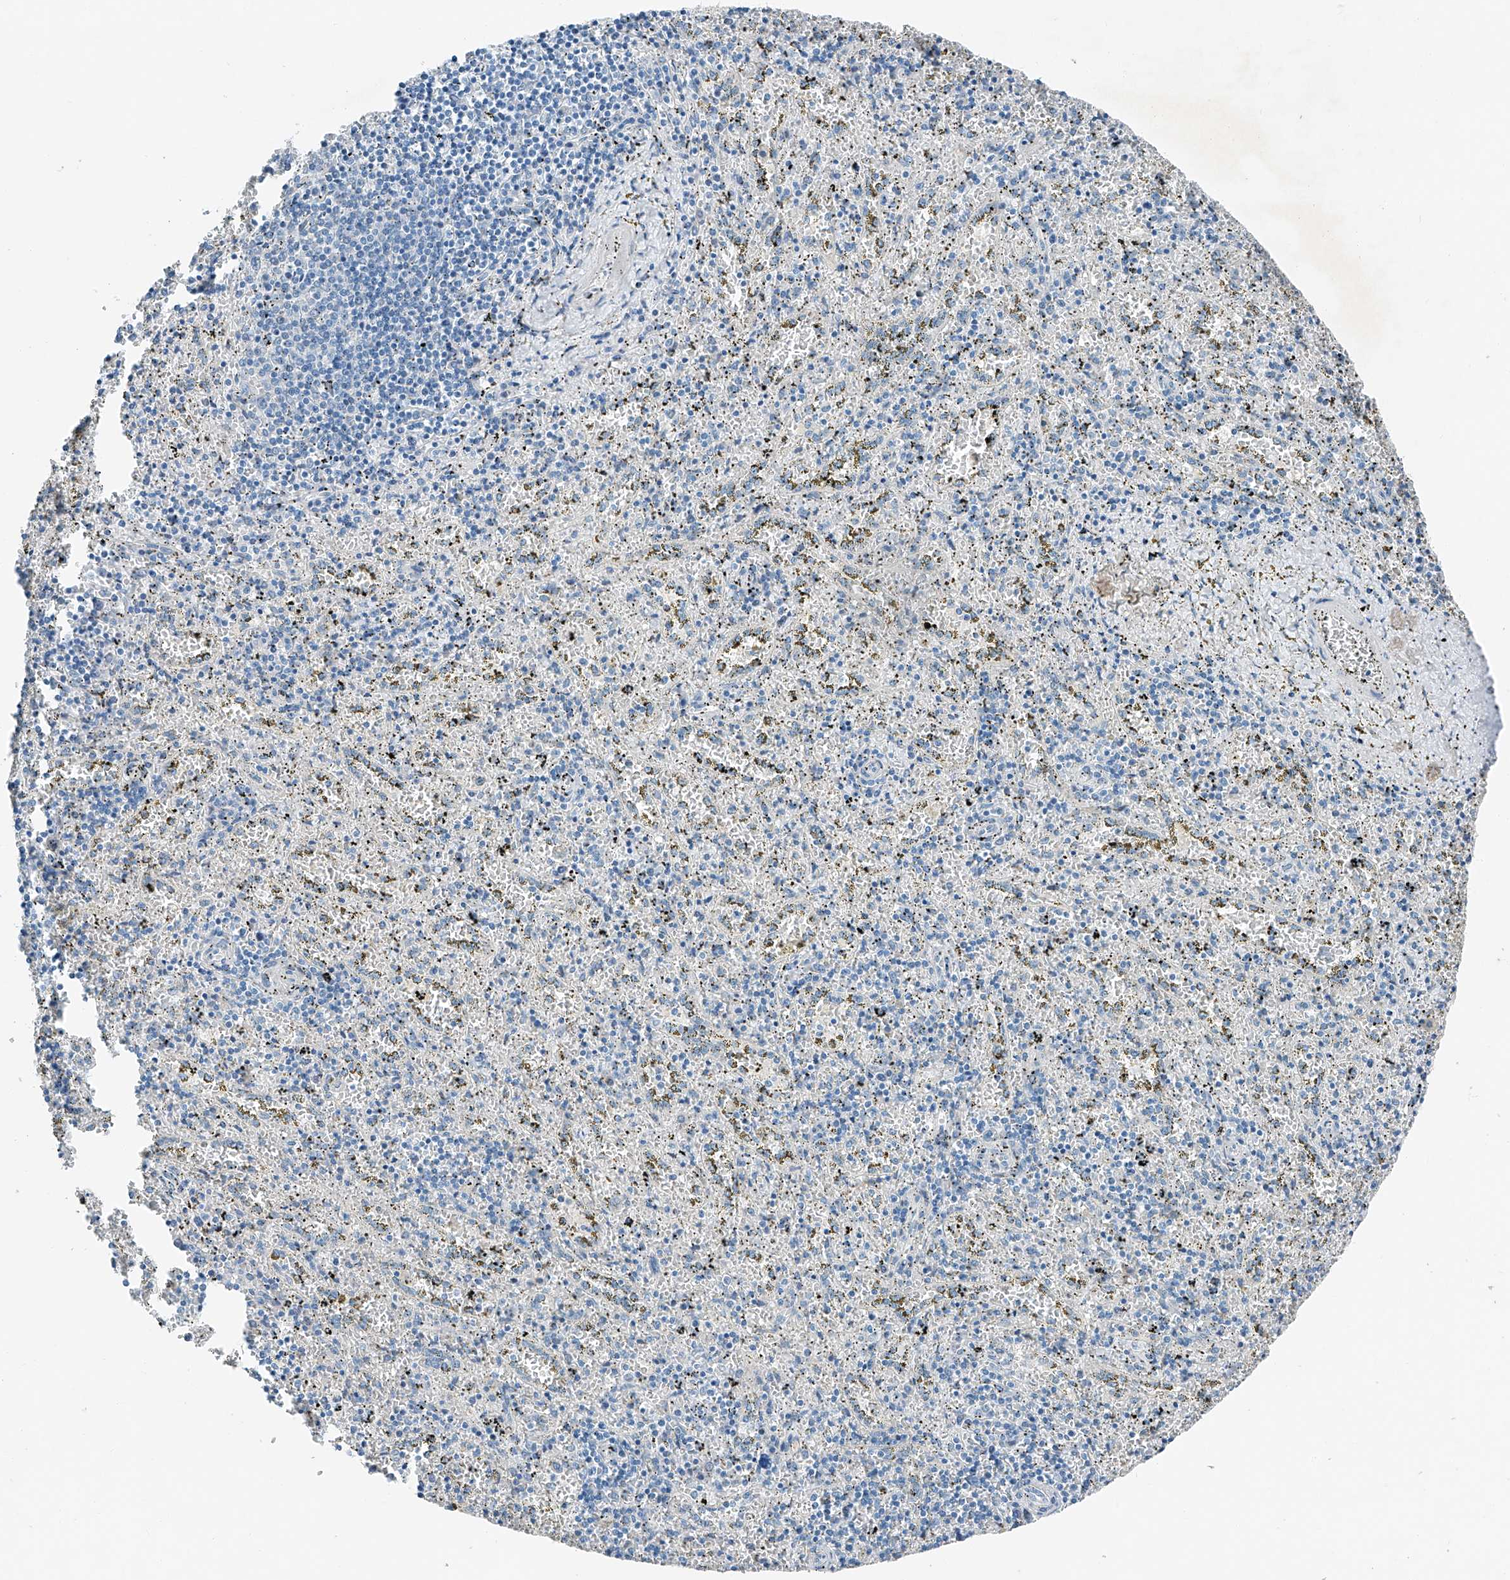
{"staining": {"intensity": "negative", "quantity": "none", "location": "none"}, "tissue": "spleen", "cell_type": "Cells in red pulp", "image_type": "normal", "snomed": [{"axis": "morphology", "description": "Normal tissue, NOS"}, {"axis": "topography", "description": "Spleen"}], "caption": "High power microscopy histopathology image of an IHC micrograph of normal spleen, revealing no significant staining in cells in red pulp.", "gene": "MDGA1", "patient": {"sex": "male", "age": 11}}